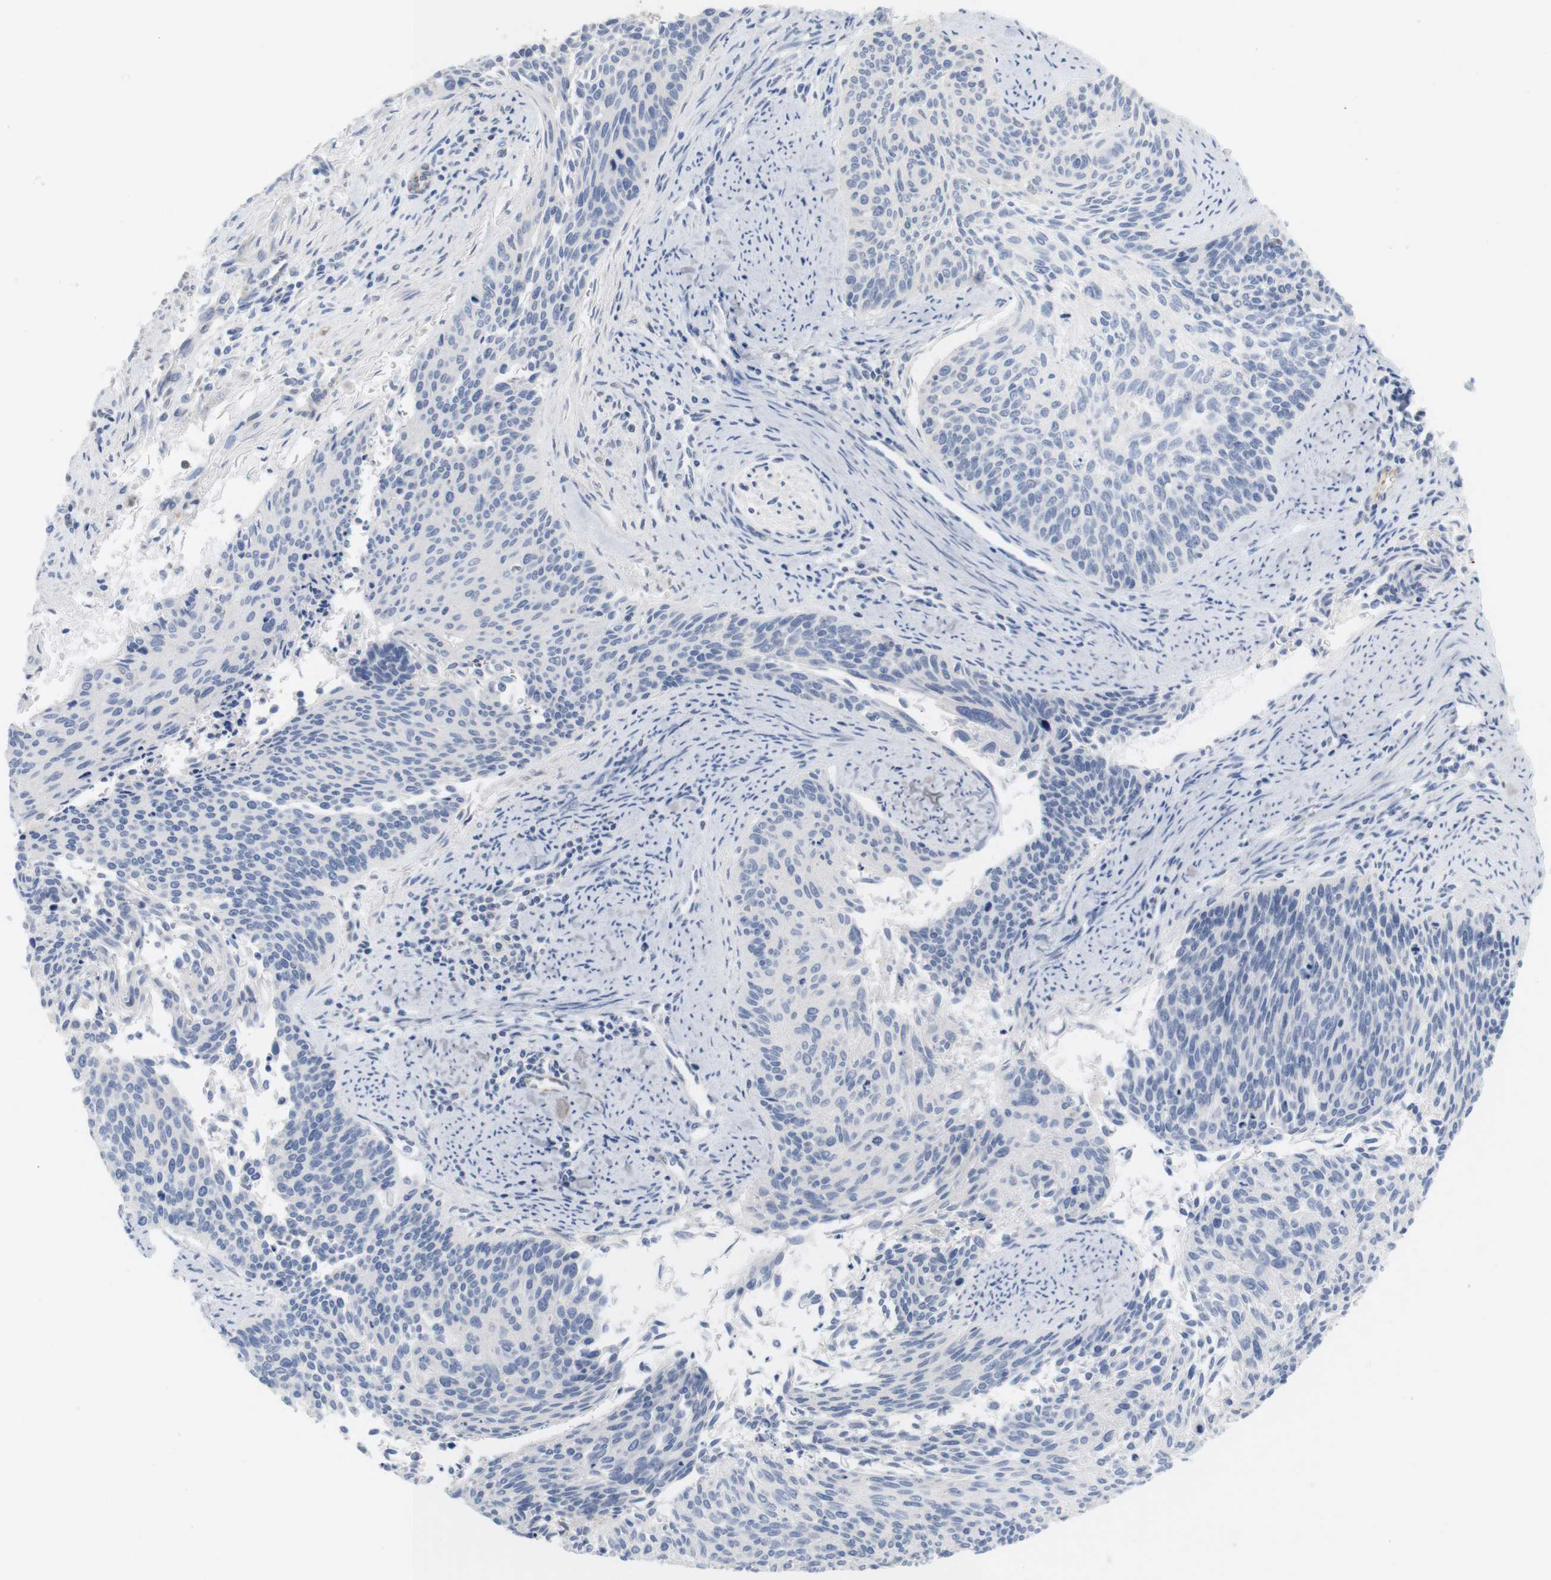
{"staining": {"intensity": "negative", "quantity": "none", "location": "none"}, "tissue": "cervical cancer", "cell_type": "Tumor cells", "image_type": "cancer", "snomed": [{"axis": "morphology", "description": "Squamous cell carcinoma, NOS"}, {"axis": "topography", "description": "Cervix"}], "caption": "Tumor cells are negative for protein expression in human cervical cancer (squamous cell carcinoma).", "gene": "ITPR1", "patient": {"sex": "female", "age": 55}}